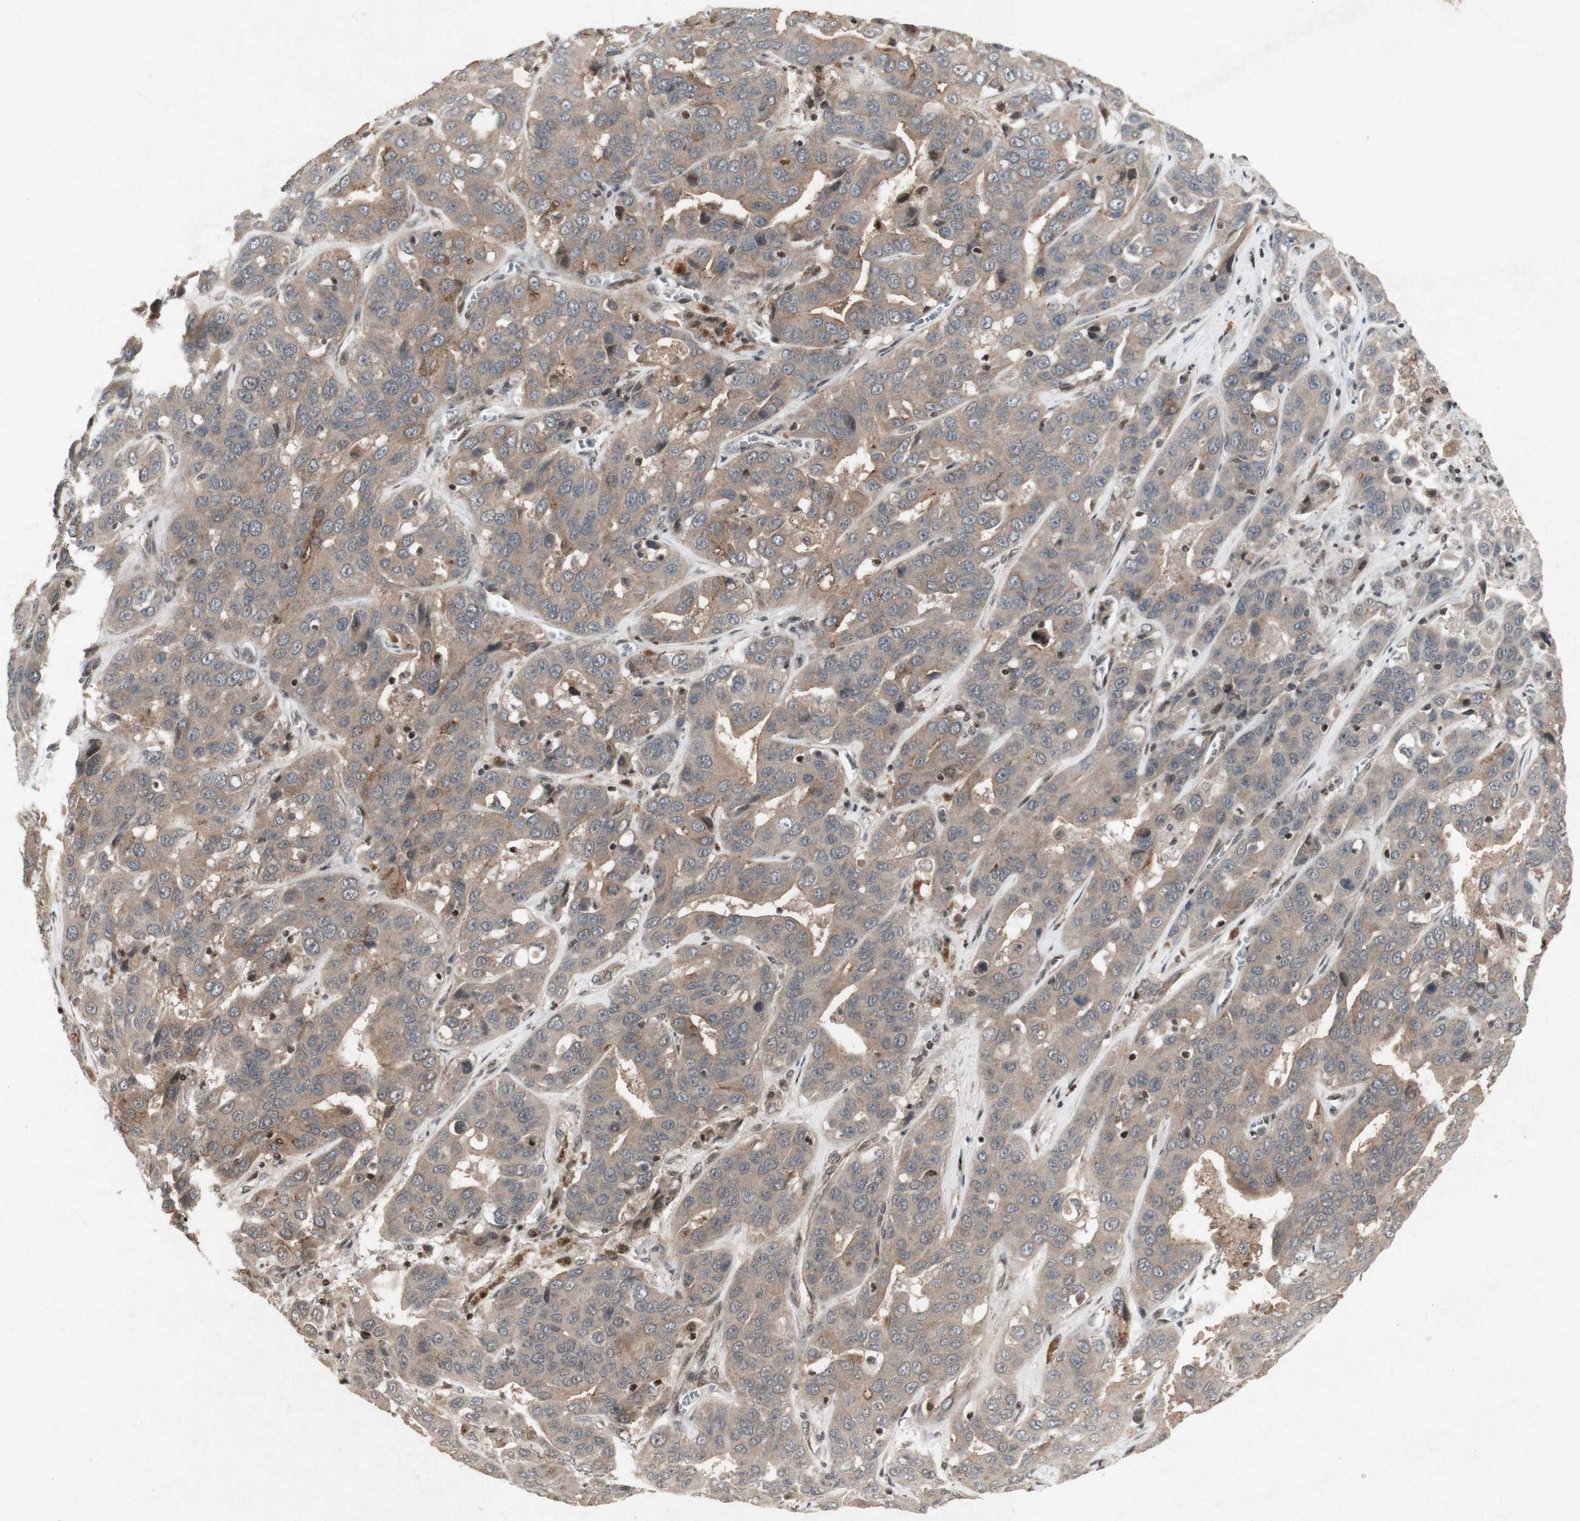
{"staining": {"intensity": "weak", "quantity": ">75%", "location": "cytoplasmic/membranous"}, "tissue": "liver cancer", "cell_type": "Tumor cells", "image_type": "cancer", "snomed": [{"axis": "morphology", "description": "Cholangiocarcinoma"}, {"axis": "topography", "description": "Liver"}], "caption": "Protein staining of liver cancer (cholangiocarcinoma) tissue shows weak cytoplasmic/membranous staining in approximately >75% of tumor cells.", "gene": "PLXNA1", "patient": {"sex": "female", "age": 52}}